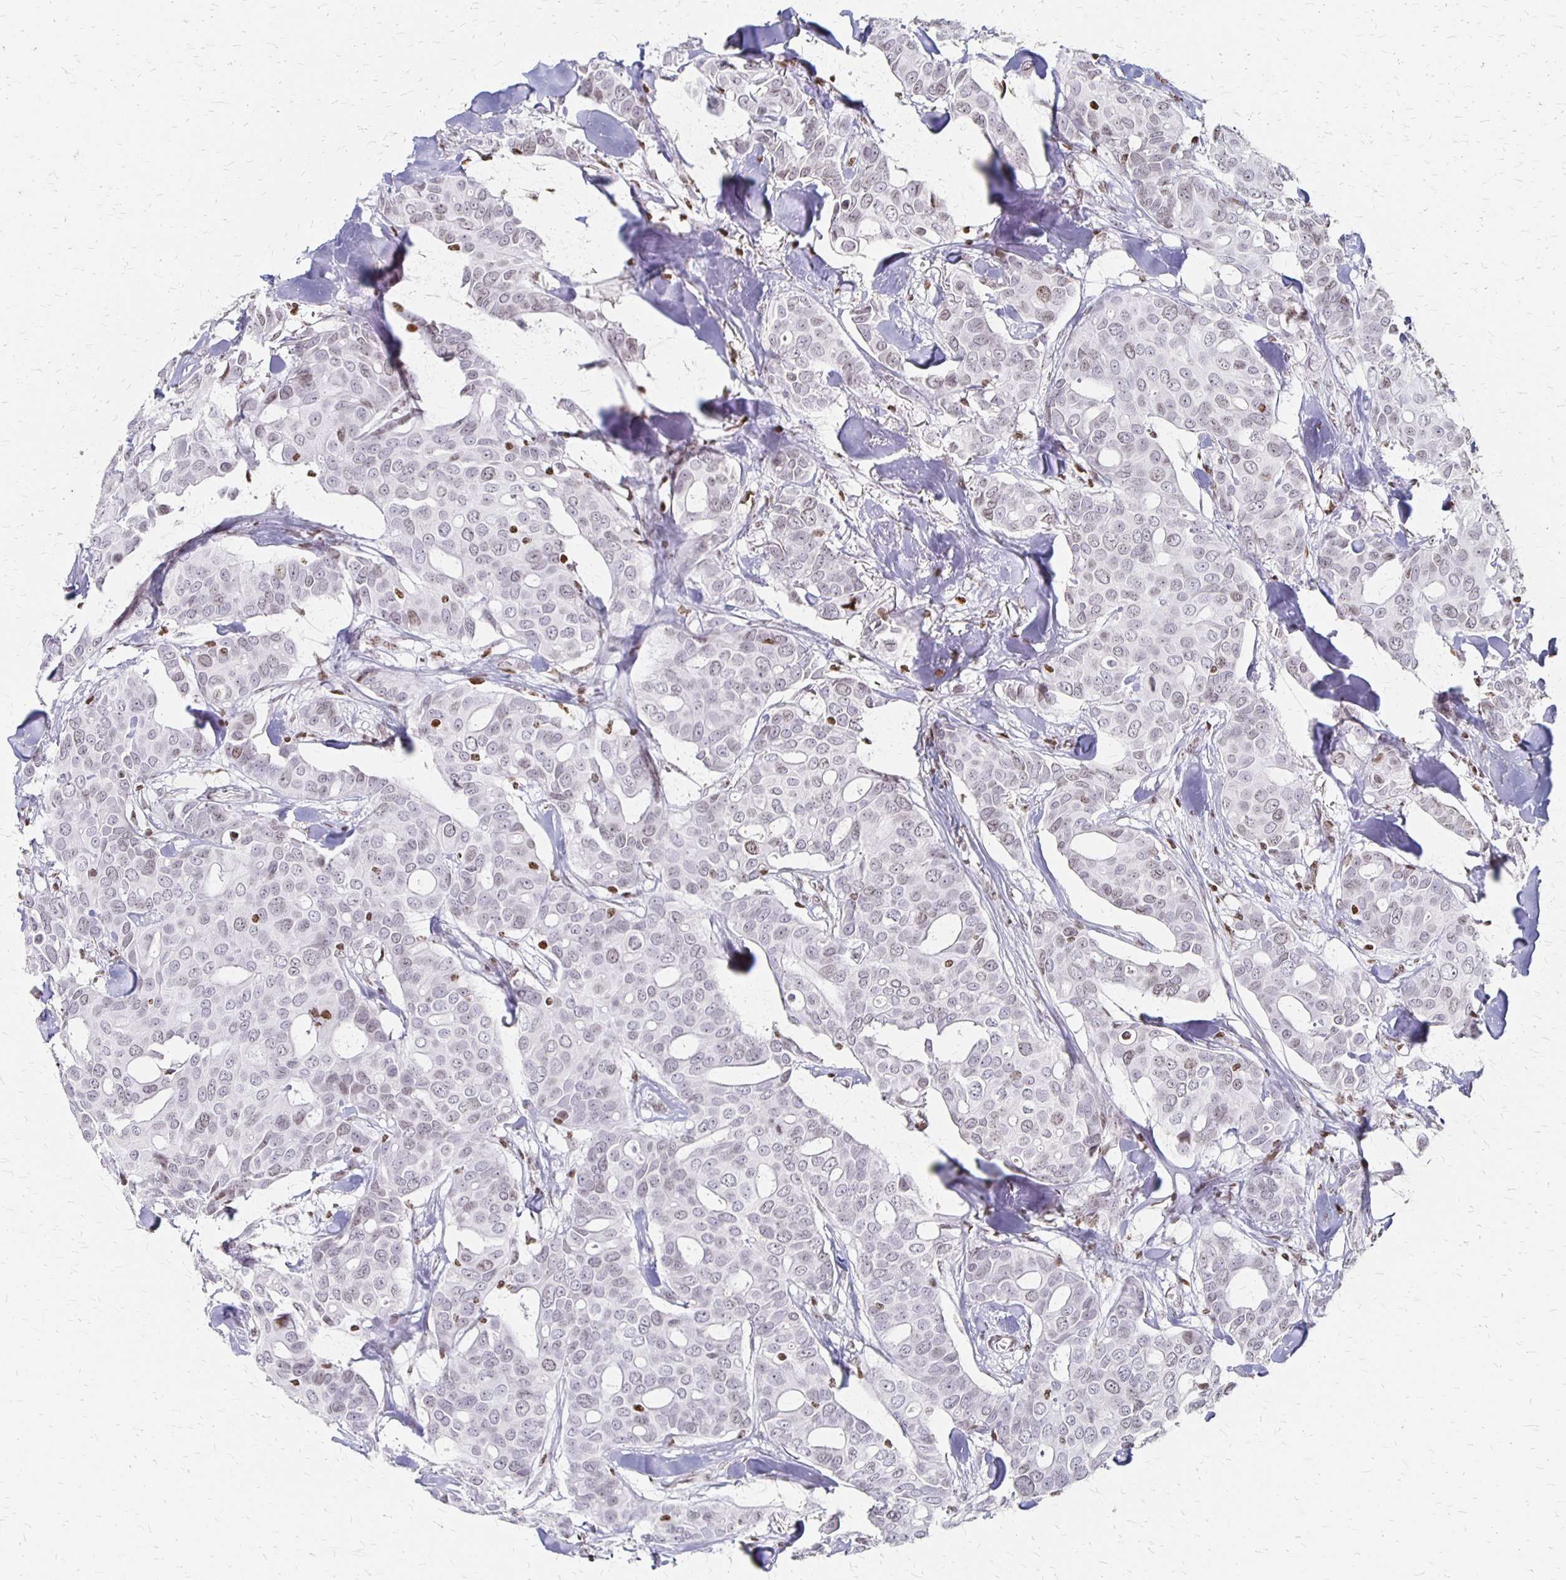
{"staining": {"intensity": "weak", "quantity": "25%-75%", "location": "nuclear"}, "tissue": "breast cancer", "cell_type": "Tumor cells", "image_type": "cancer", "snomed": [{"axis": "morphology", "description": "Duct carcinoma"}, {"axis": "topography", "description": "Breast"}], "caption": "Intraductal carcinoma (breast) was stained to show a protein in brown. There is low levels of weak nuclear staining in about 25%-75% of tumor cells.", "gene": "ZNF280C", "patient": {"sex": "female", "age": 54}}